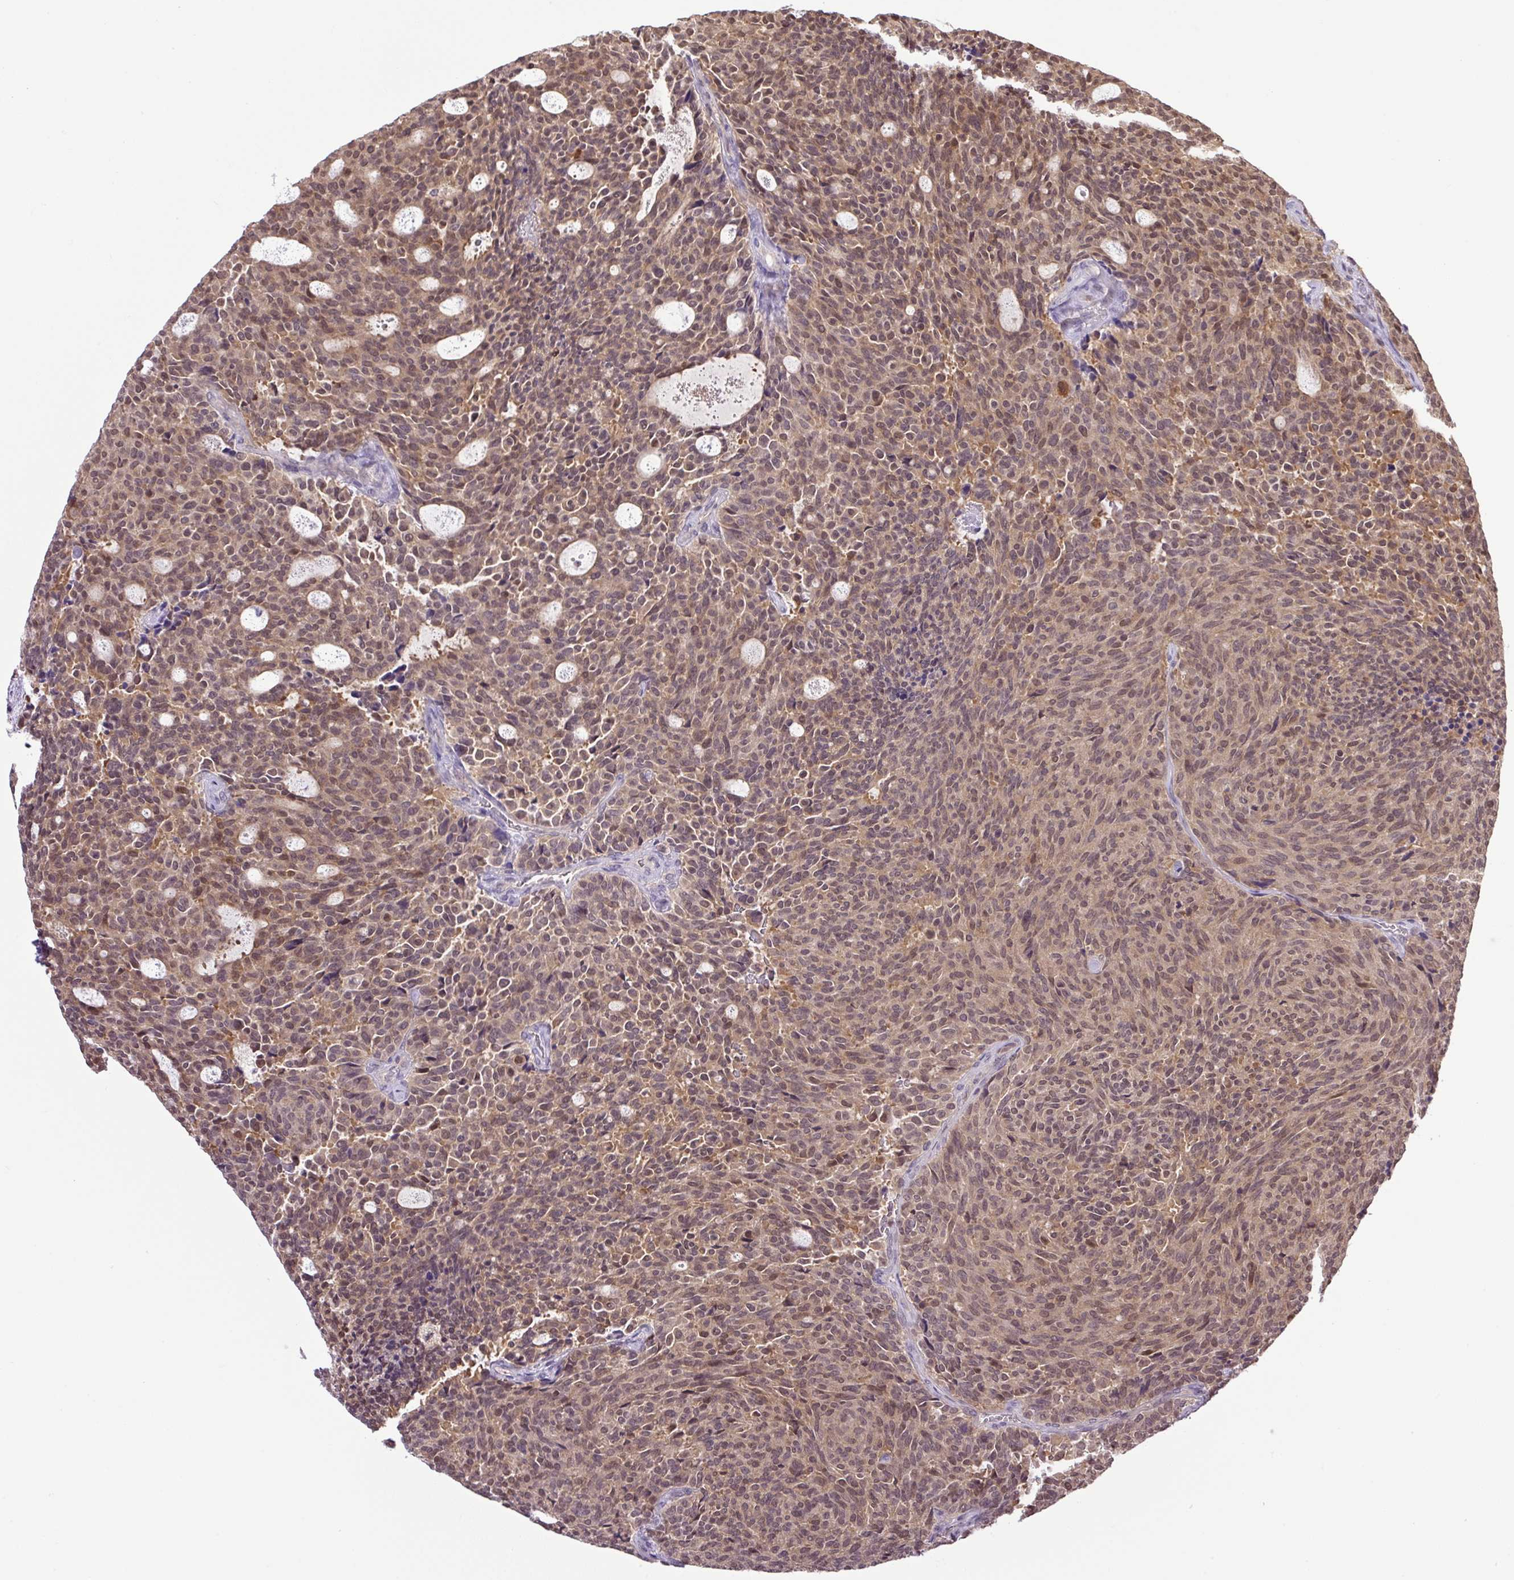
{"staining": {"intensity": "weak", "quantity": "25%-75%", "location": "nuclear"}, "tissue": "carcinoid", "cell_type": "Tumor cells", "image_type": "cancer", "snomed": [{"axis": "morphology", "description": "Carcinoid, malignant, NOS"}, {"axis": "topography", "description": "Pancreas"}], "caption": "There is low levels of weak nuclear expression in tumor cells of carcinoid, as demonstrated by immunohistochemical staining (brown color).", "gene": "SGTA", "patient": {"sex": "female", "age": 54}}